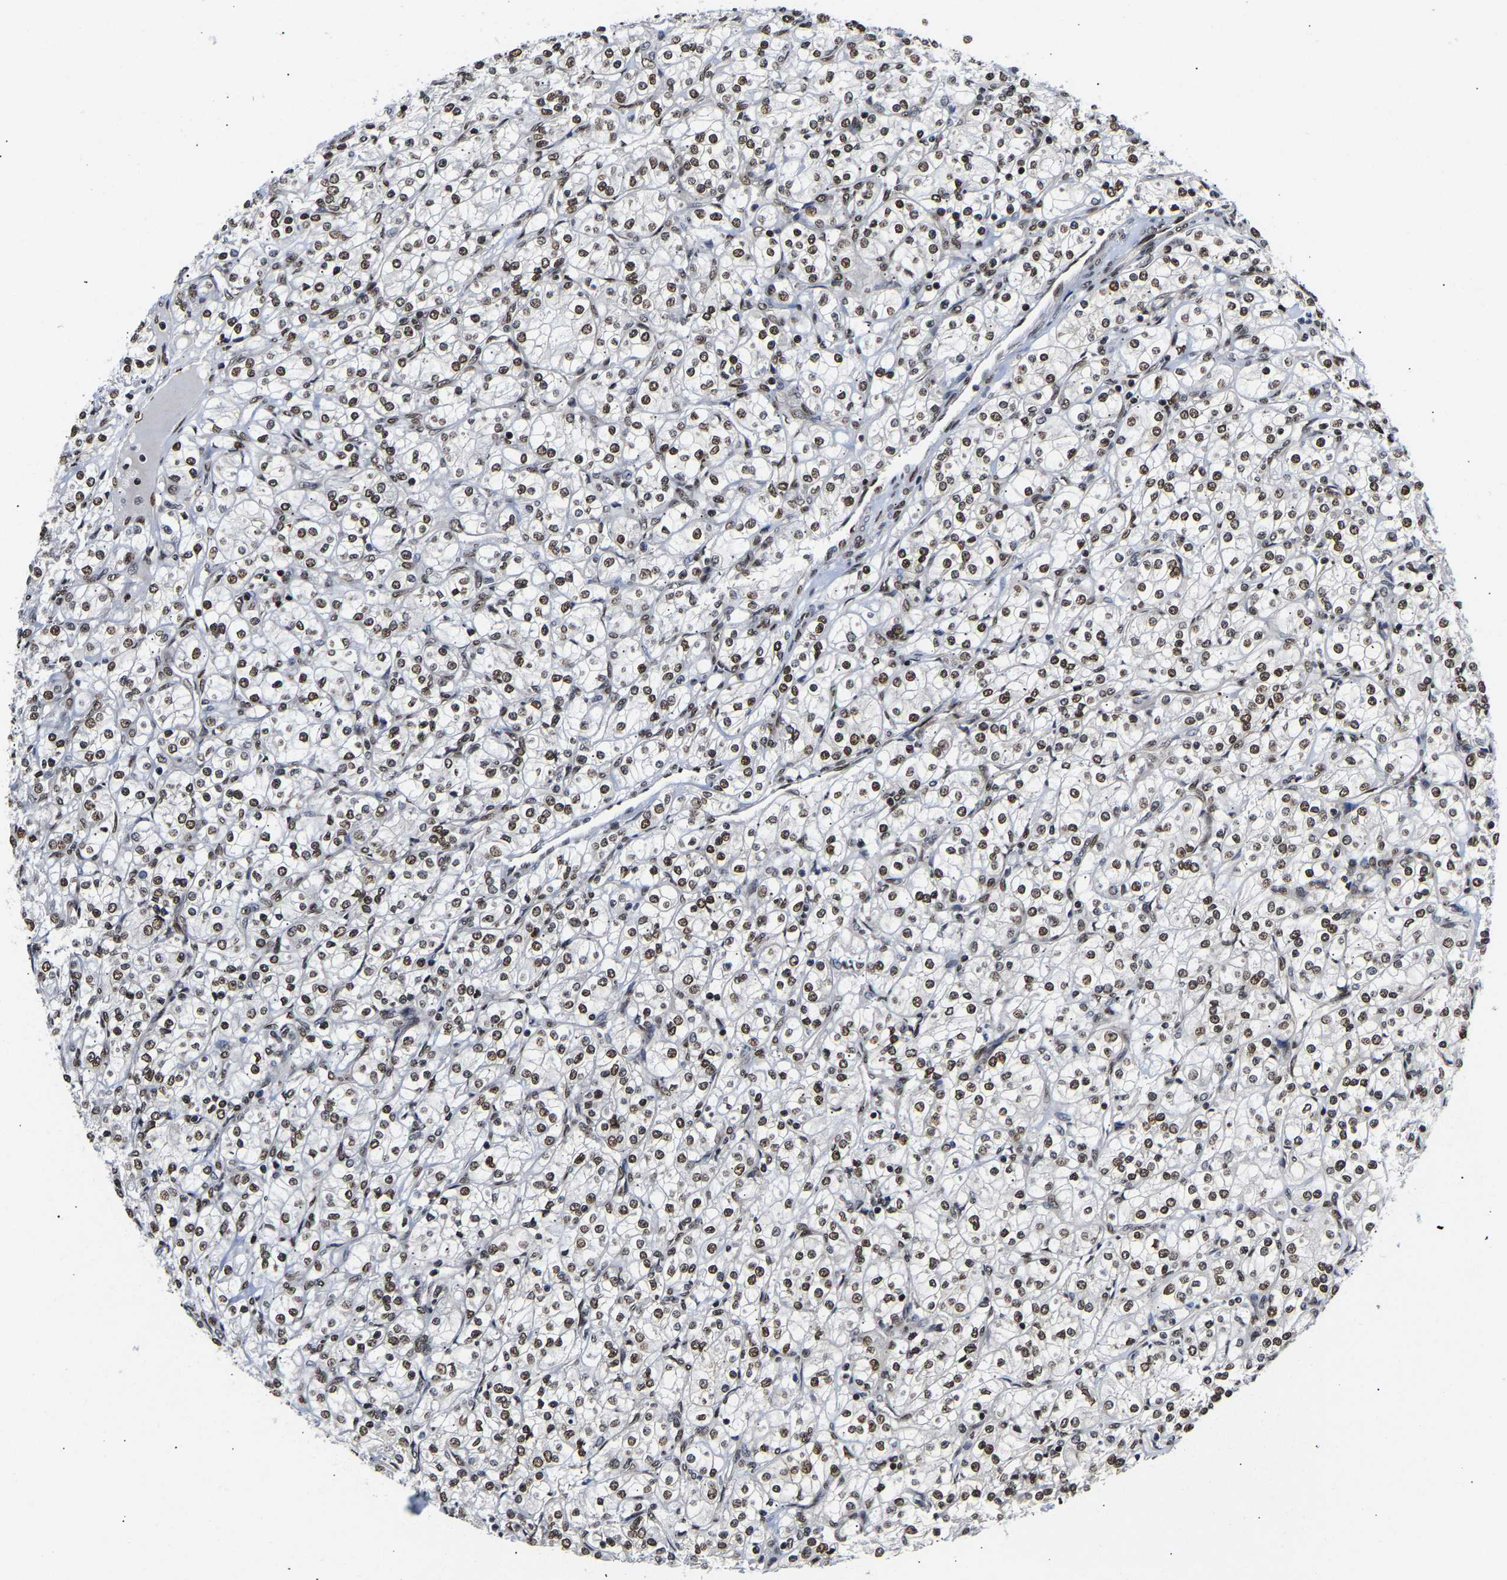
{"staining": {"intensity": "moderate", "quantity": ">75%", "location": "nuclear"}, "tissue": "renal cancer", "cell_type": "Tumor cells", "image_type": "cancer", "snomed": [{"axis": "morphology", "description": "Adenocarcinoma, NOS"}, {"axis": "topography", "description": "Kidney"}], "caption": "Moderate nuclear staining for a protein is identified in about >75% of tumor cells of renal cancer (adenocarcinoma) using immunohistochemistry.", "gene": "PSIP1", "patient": {"sex": "male", "age": 77}}